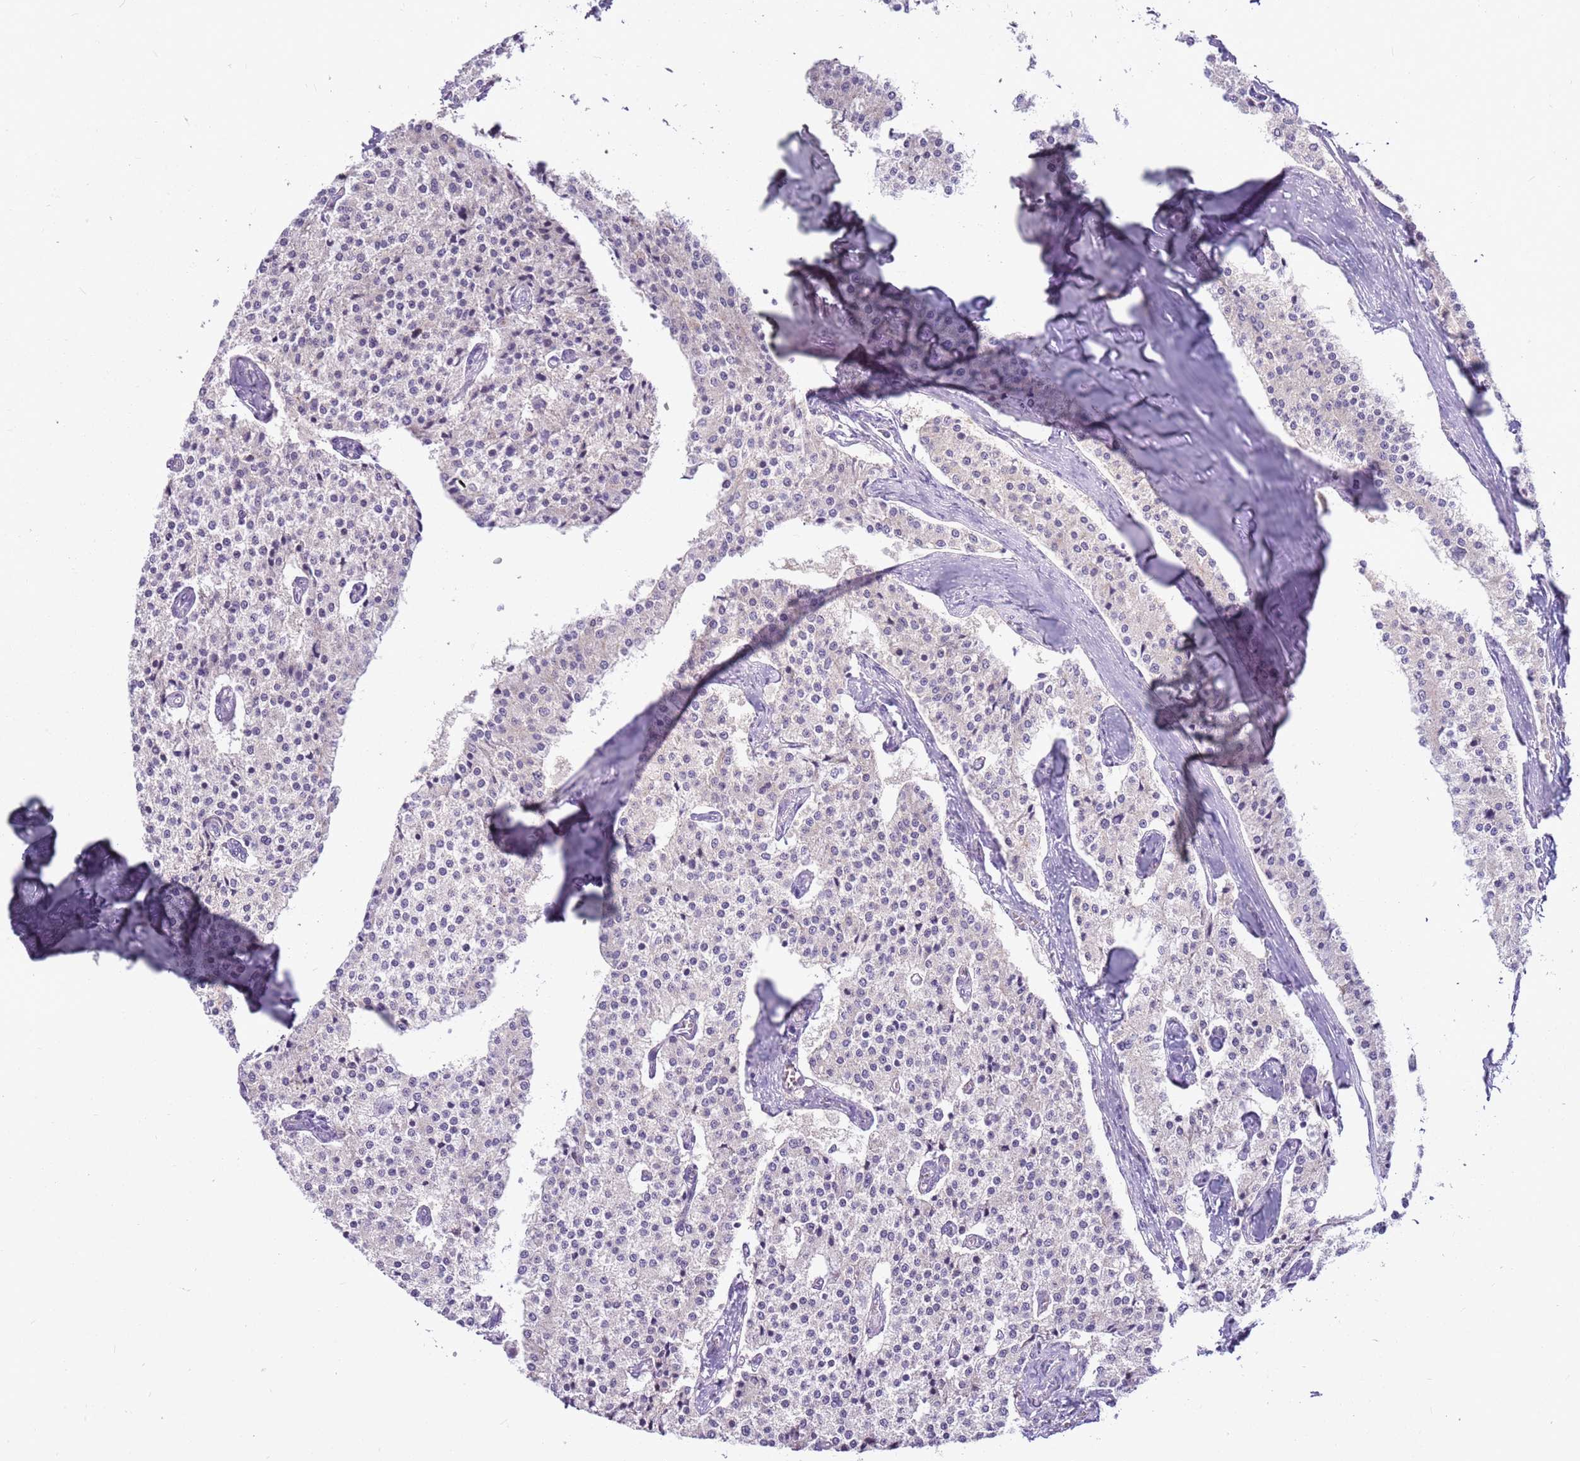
{"staining": {"intensity": "negative", "quantity": "none", "location": "none"}, "tissue": "carcinoid", "cell_type": "Tumor cells", "image_type": "cancer", "snomed": [{"axis": "morphology", "description": "Carcinoid, malignant, NOS"}, {"axis": "topography", "description": "Colon"}], "caption": "A micrograph of carcinoid stained for a protein demonstrates no brown staining in tumor cells.", "gene": "CAPN7", "patient": {"sex": "female", "age": 52}}